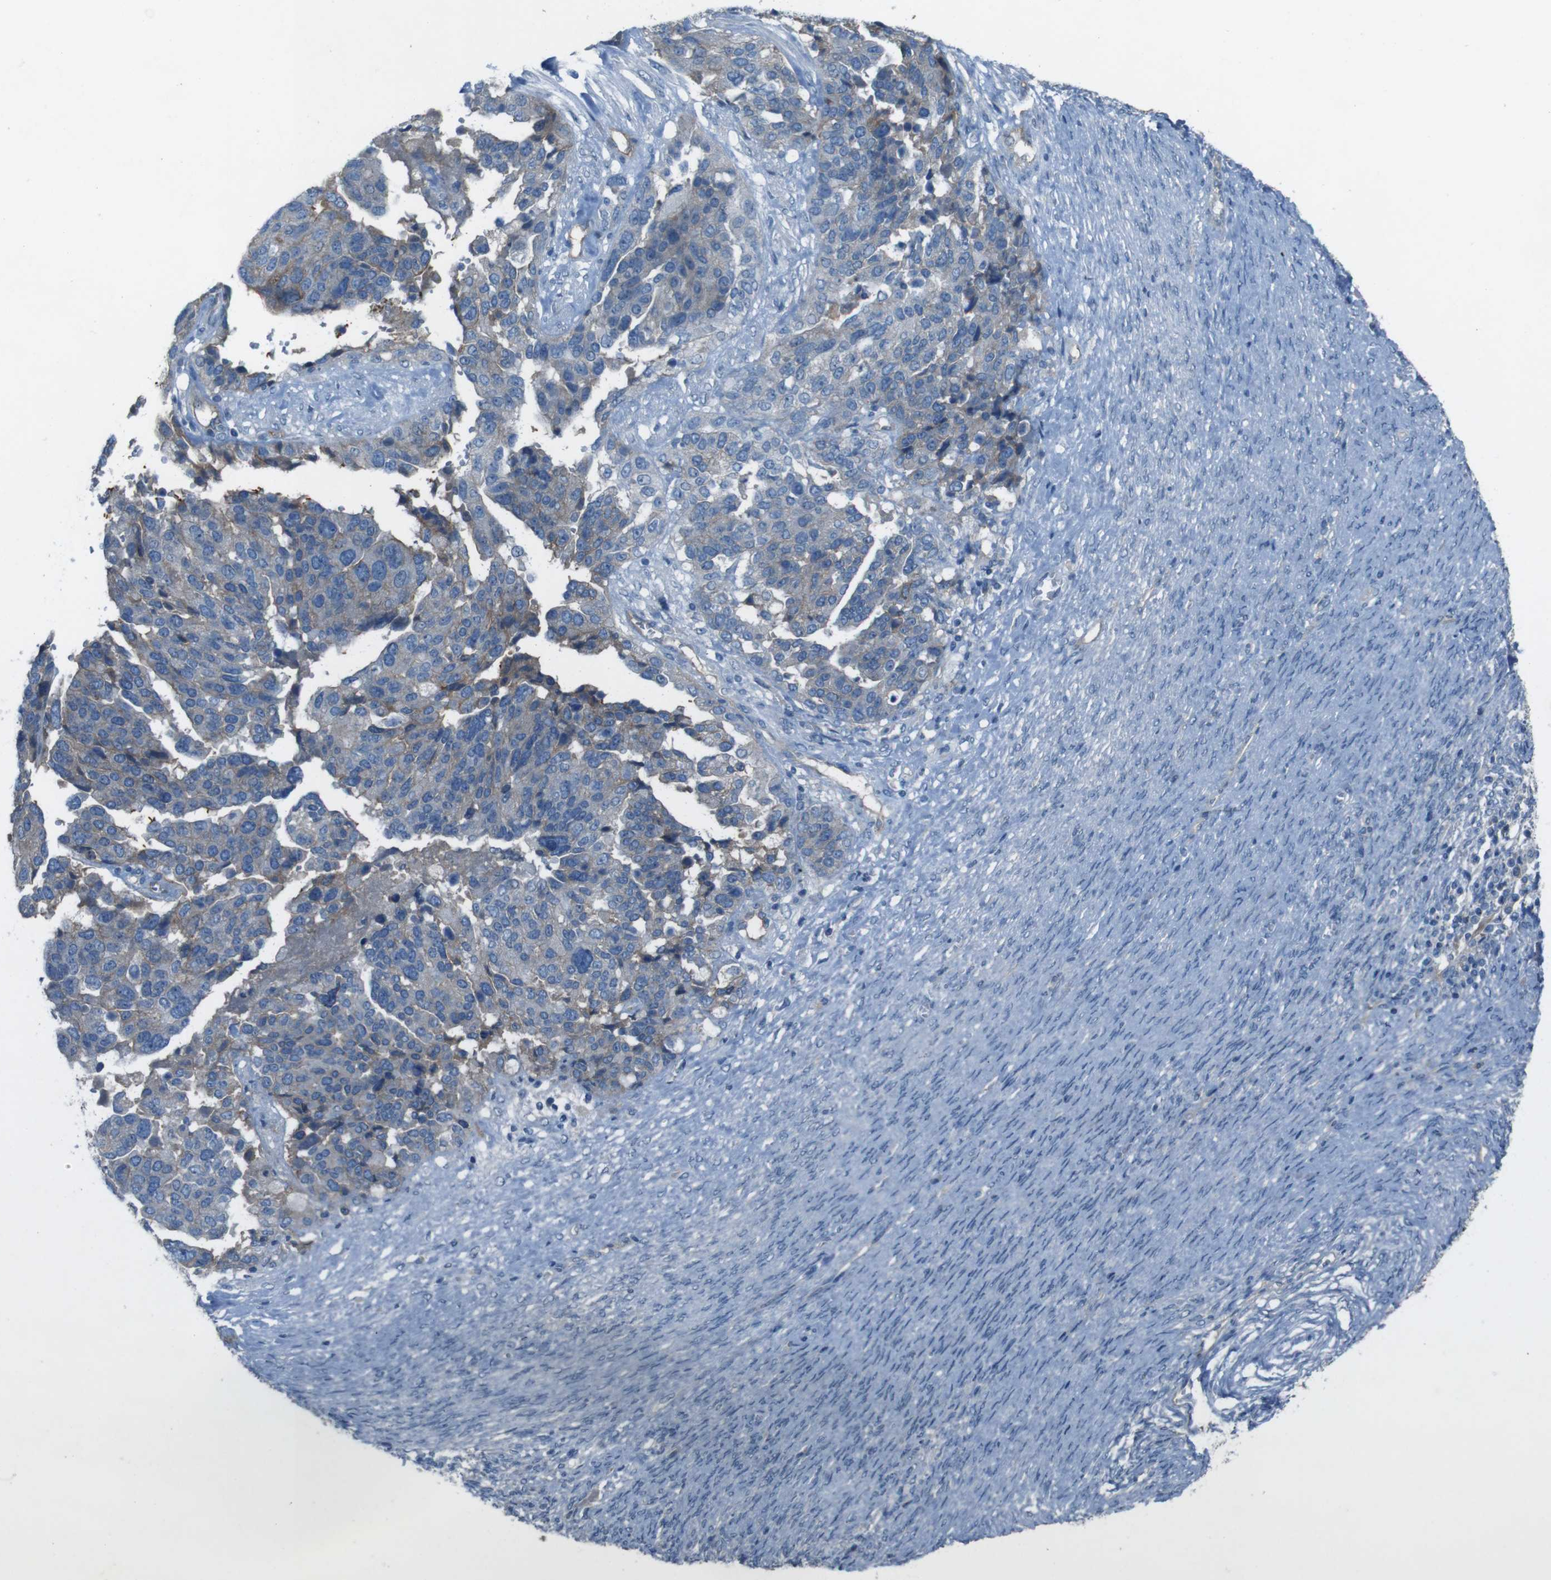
{"staining": {"intensity": "weak", "quantity": "<25%", "location": "cytoplasmic/membranous"}, "tissue": "ovarian cancer", "cell_type": "Tumor cells", "image_type": "cancer", "snomed": [{"axis": "morphology", "description": "Cystadenocarcinoma, serous, NOS"}, {"axis": "topography", "description": "Ovary"}], "caption": "Human ovarian cancer (serous cystadenocarcinoma) stained for a protein using immunohistochemistry shows no staining in tumor cells.", "gene": "PVR", "patient": {"sex": "female", "age": 44}}